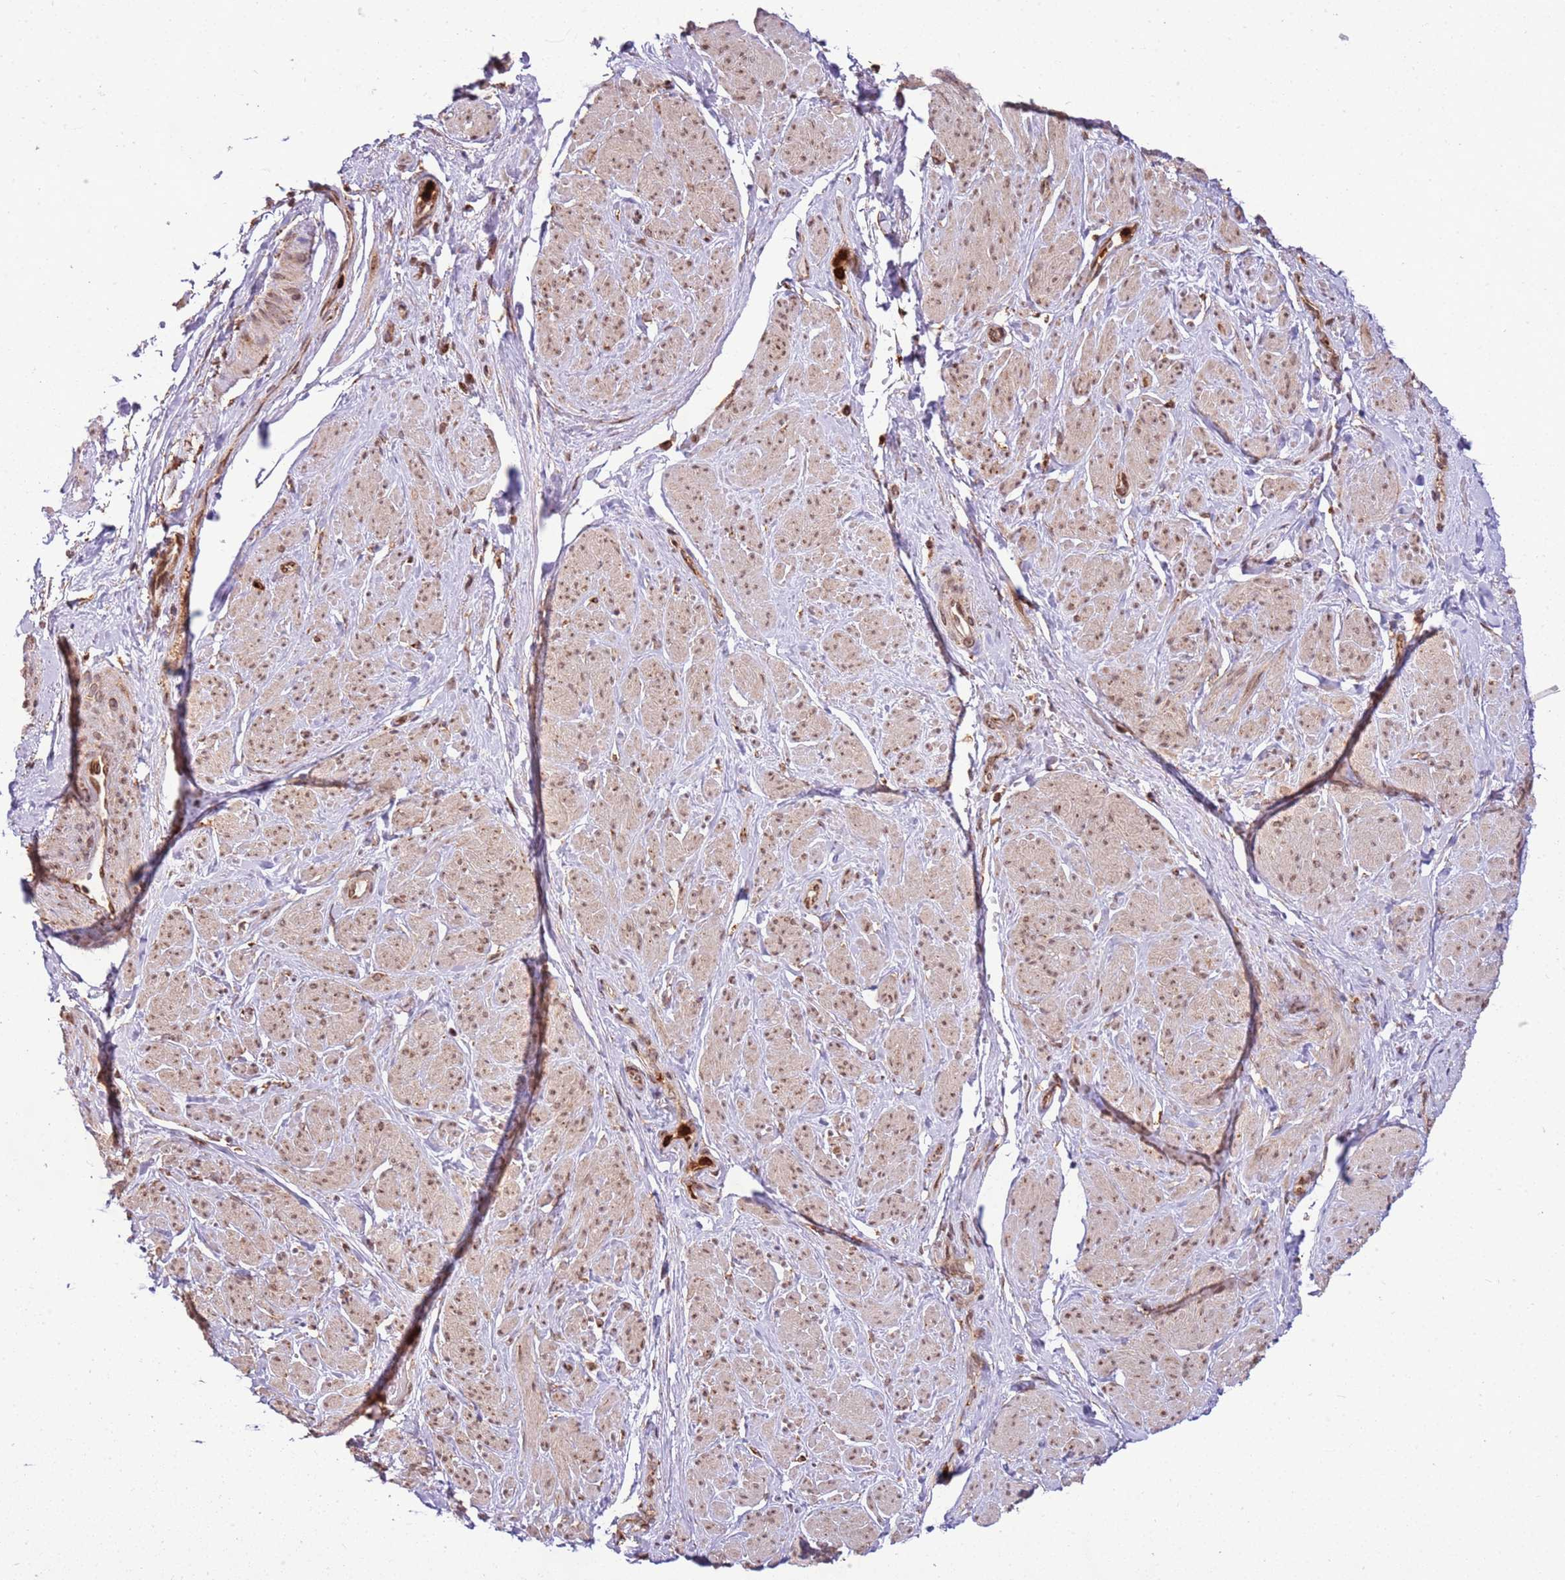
{"staining": {"intensity": "moderate", "quantity": ">75%", "location": "nuclear"}, "tissue": "smooth muscle", "cell_type": "Smooth muscle cells", "image_type": "normal", "snomed": [{"axis": "morphology", "description": "Normal tissue, NOS"}, {"axis": "topography", "description": "Smooth muscle"}, {"axis": "topography", "description": "Peripheral nerve tissue"}], "caption": "Immunohistochemistry histopathology image of unremarkable smooth muscle: smooth muscle stained using immunohistochemistry (IHC) displays medium levels of moderate protein expression localized specifically in the nuclear of smooth muscle cells, appearing as a nuclear brown color.", "gene": "CEP170", "patient": {"sex": "male", "age": 69}}